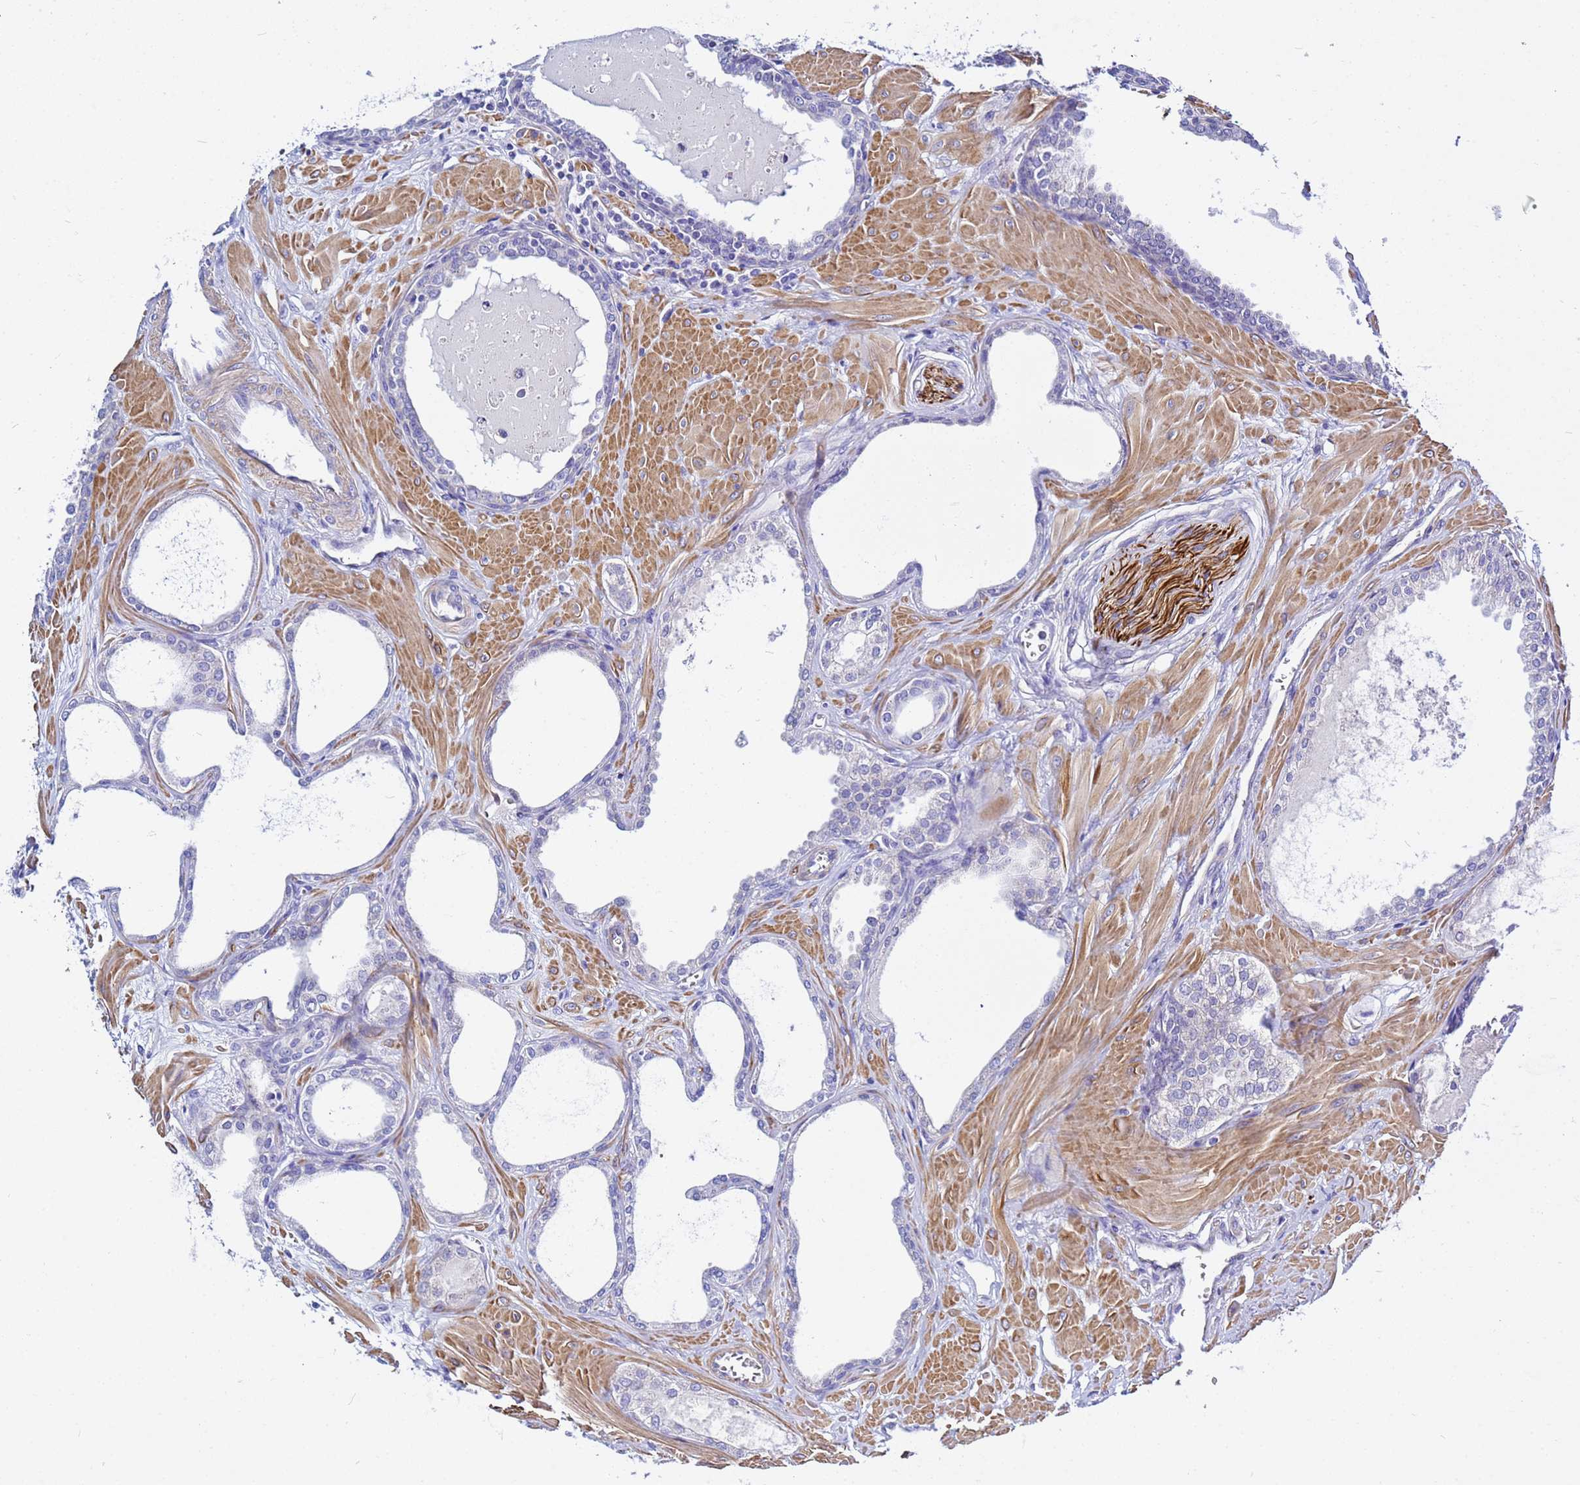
{"staining": {"intensity": "negative", "quantity": "none", "location": "none"}, "tissue": "prostate cancer", "cell_type": "Tumor cells", "image_type": "cancer", "snomed": [{"axis": "morphology", "description": "Adenocarcinoma, Low grade"}, {"axis": "topography", "description": "Prostate"}], "caption": "DAB immunohistochemical staining of prostate cancer shows no significant positivity in tumor cells. (DAB (3,3'-diaminobenzidine) immunohistochemistry visualized using brightfield microscopy, high magnification).", "gene": "USP18", "patient": {"sex": "male", "age": 67}}